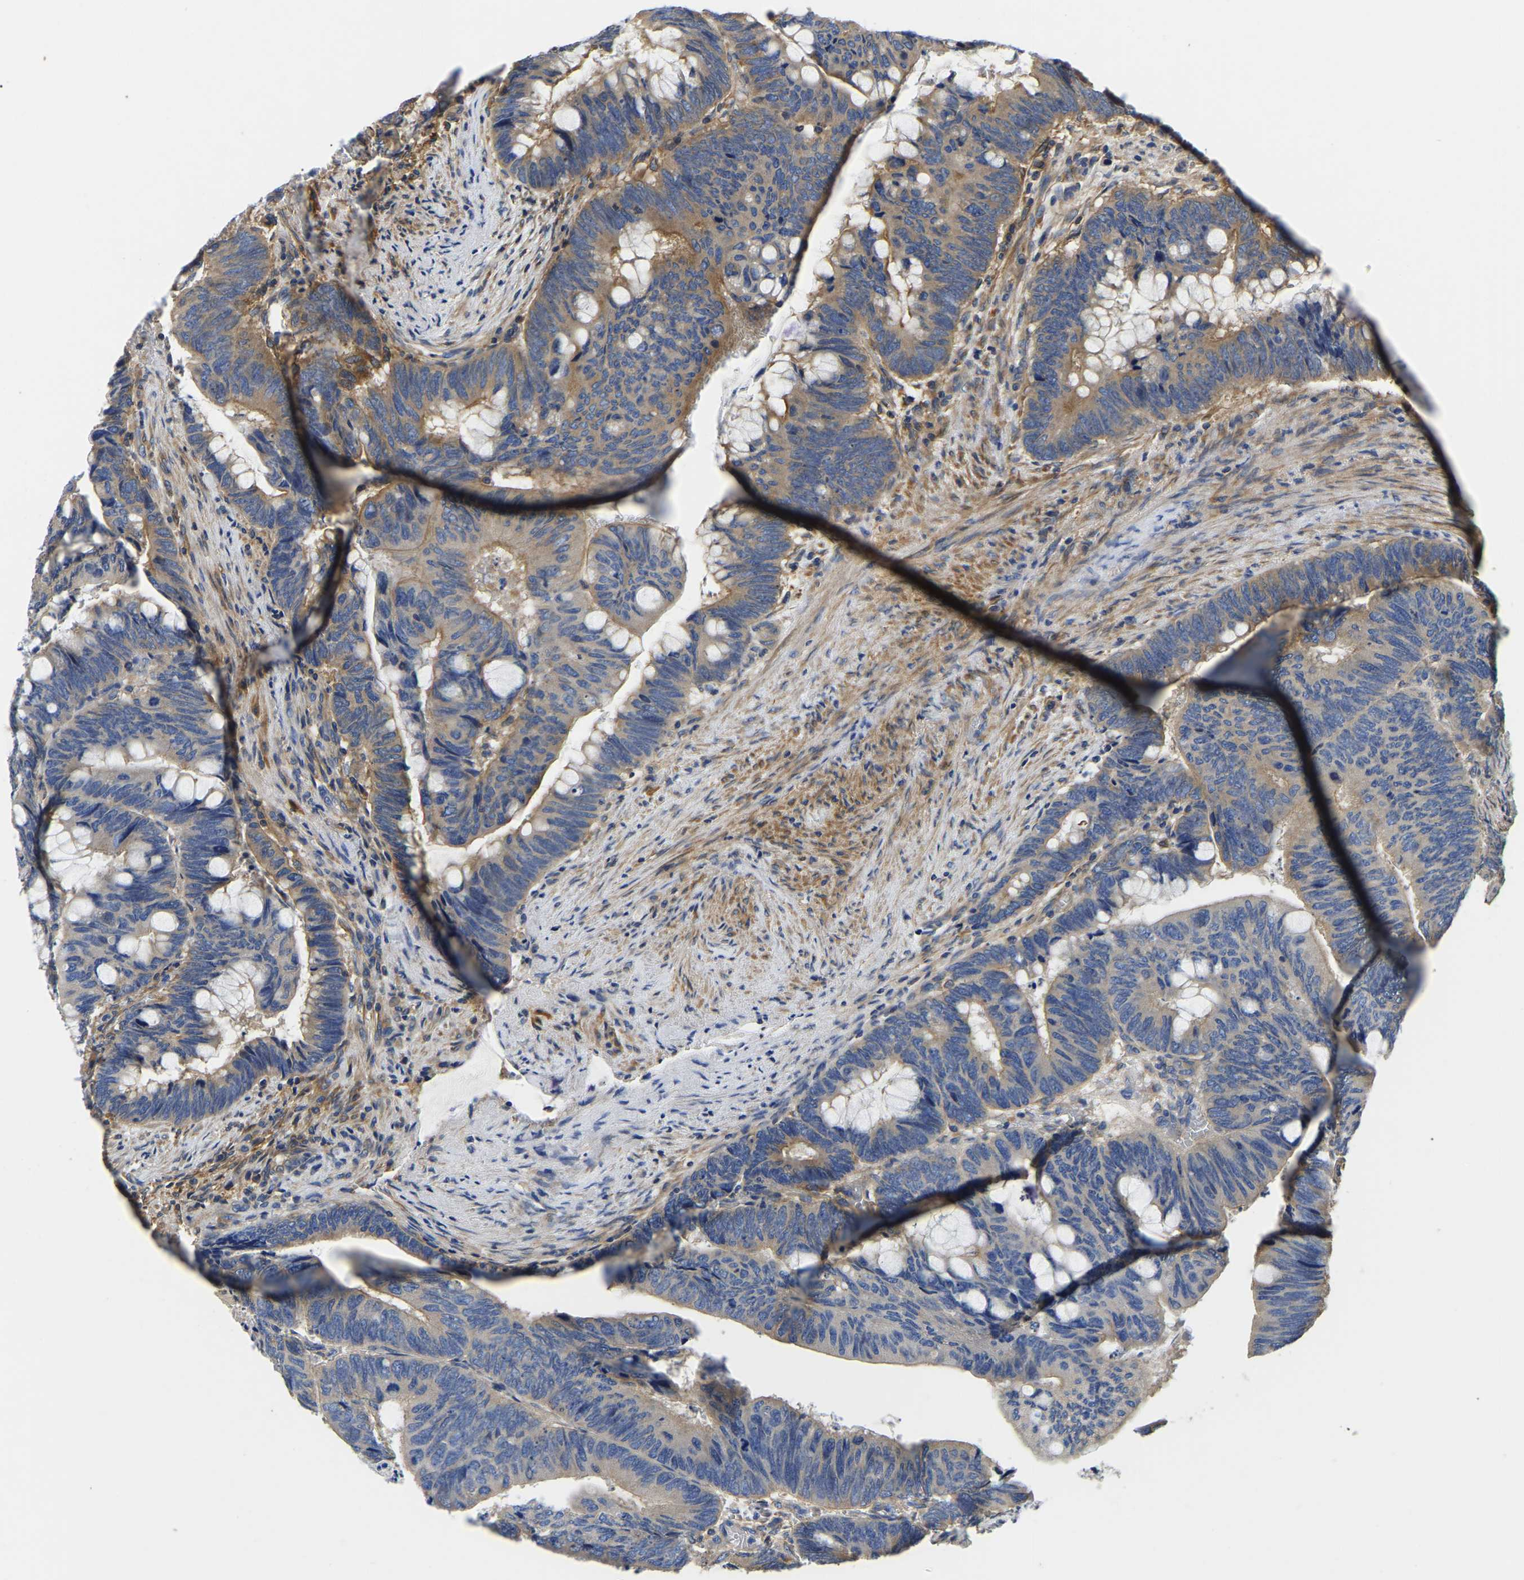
{"staining": {"intensity": "weak", "quantity": ">75%", "location": "cytoplasmic/membranous"}, "tissue": "colorectal cancer", "cell_type": "Tumor cells", "image_type": "cancer", "snomed": [{"axis": "morphology", "description": "Normal tissue, NOS"}, {"axis": "morphology", "description": "Adenocarcinoma, NOS"}, {"axis": "topography", "description": "Rectum"}, {"axis": "topography", "description": "Peripheral nerve tissue"}], "caption": "High-magnification brightfield microscopy of colorectal cancer stained with DAB (brown) and counterstained with hematoxylin (blue). tumor cells exhibit weak cytoplasmic/membranous positivity is seen in approximately>75% of cells. Nuclei are stained in blue.", "gene": "STAT2", "patient": {"sex": "male", "age": 92}}